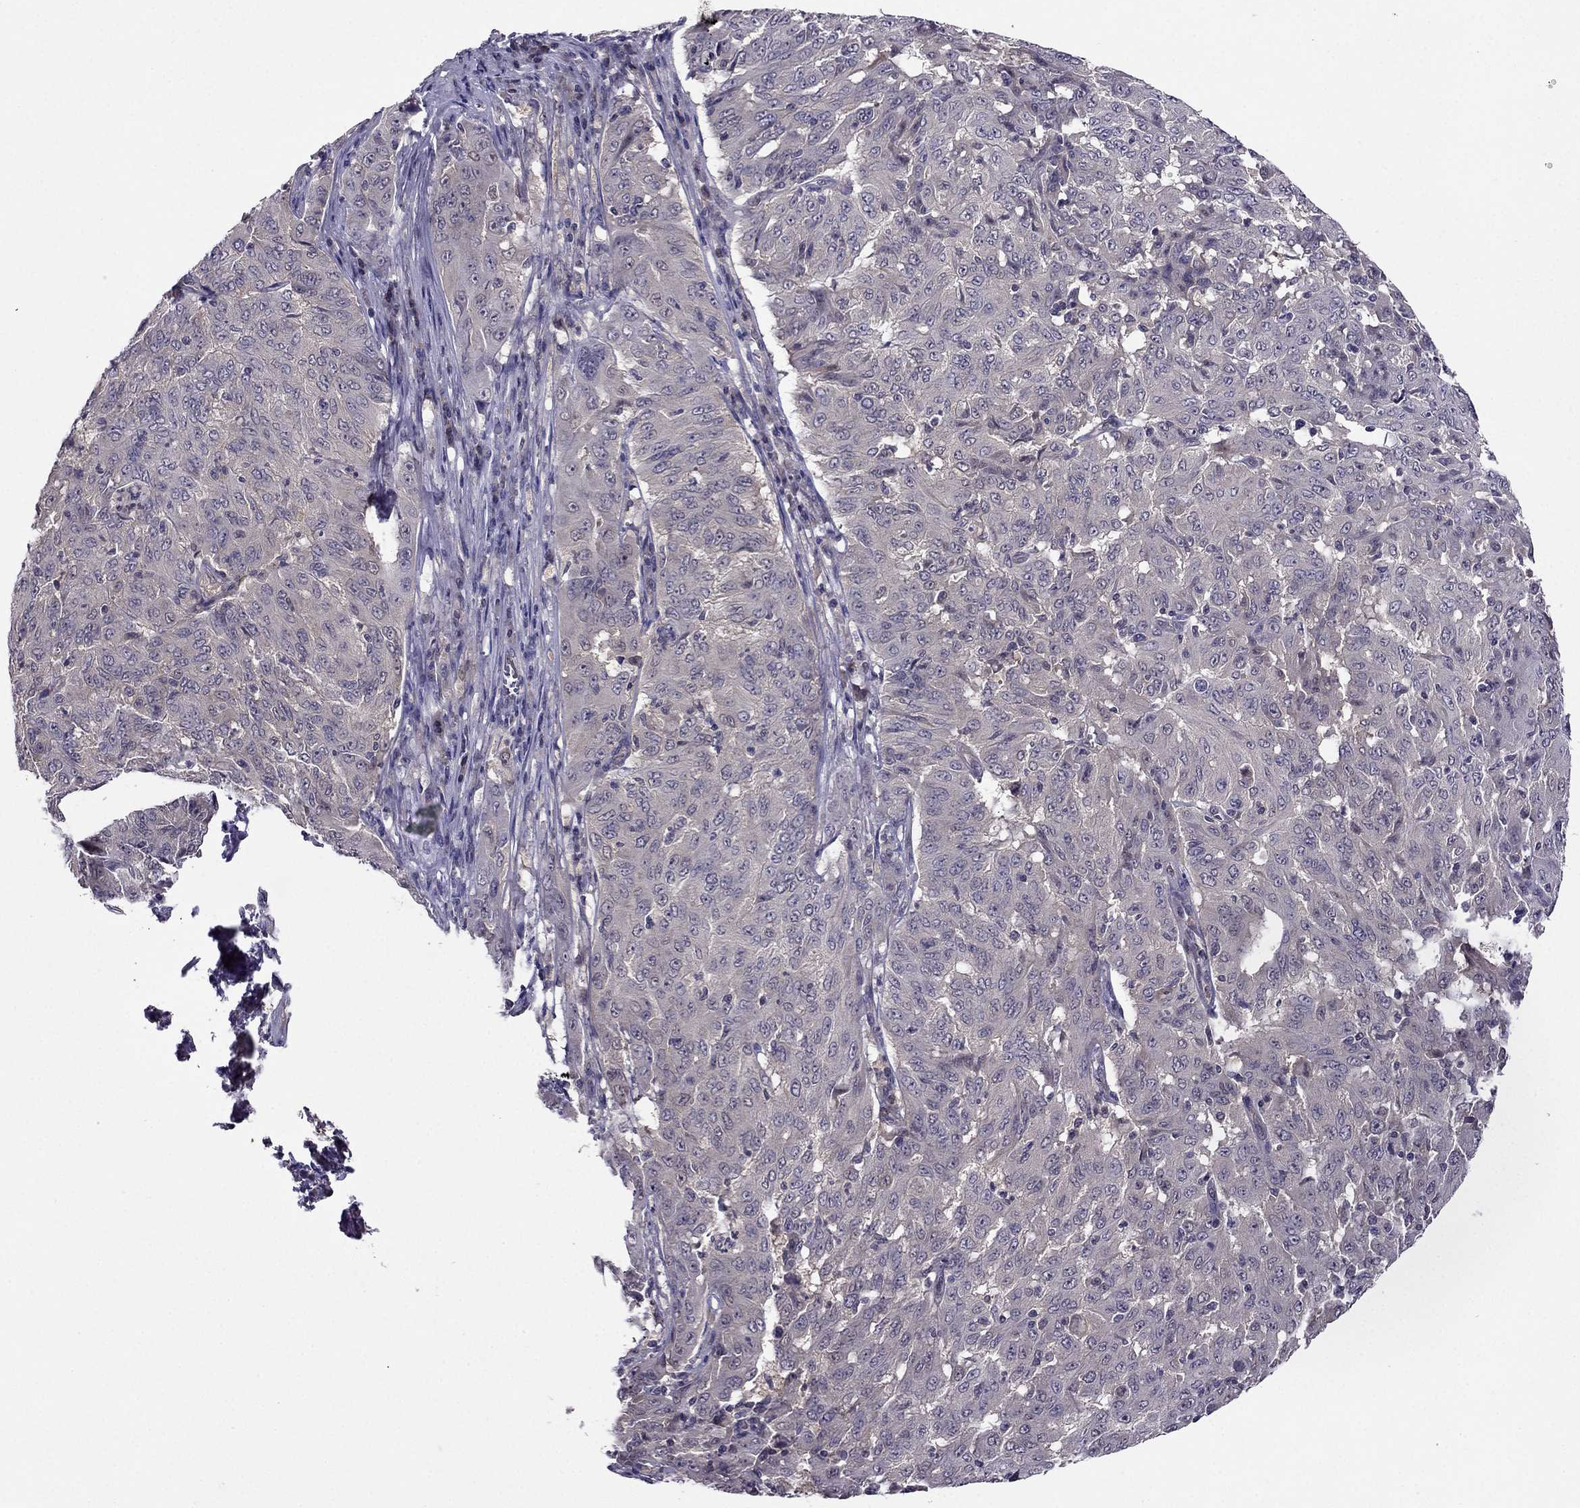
{"staining": {"intensity": "negative", "quantity": "none", "location": "none"}, "tissue": "pancreatic cancer", "cell_type": "Tumor cells", "image_type": "cancer", "snomed": [{"axis": "morphology", "description": "Adenocarcinoma, NOS"}, {"axis": "topography", "description": "Pancreas"}], "caption": "The immunohistochemistry micrograph has no significant positivity in tumor cells of pancreatic cancer tissue.", "gene": "CDK5", "patient": {"sex": "male", "age": 63}}